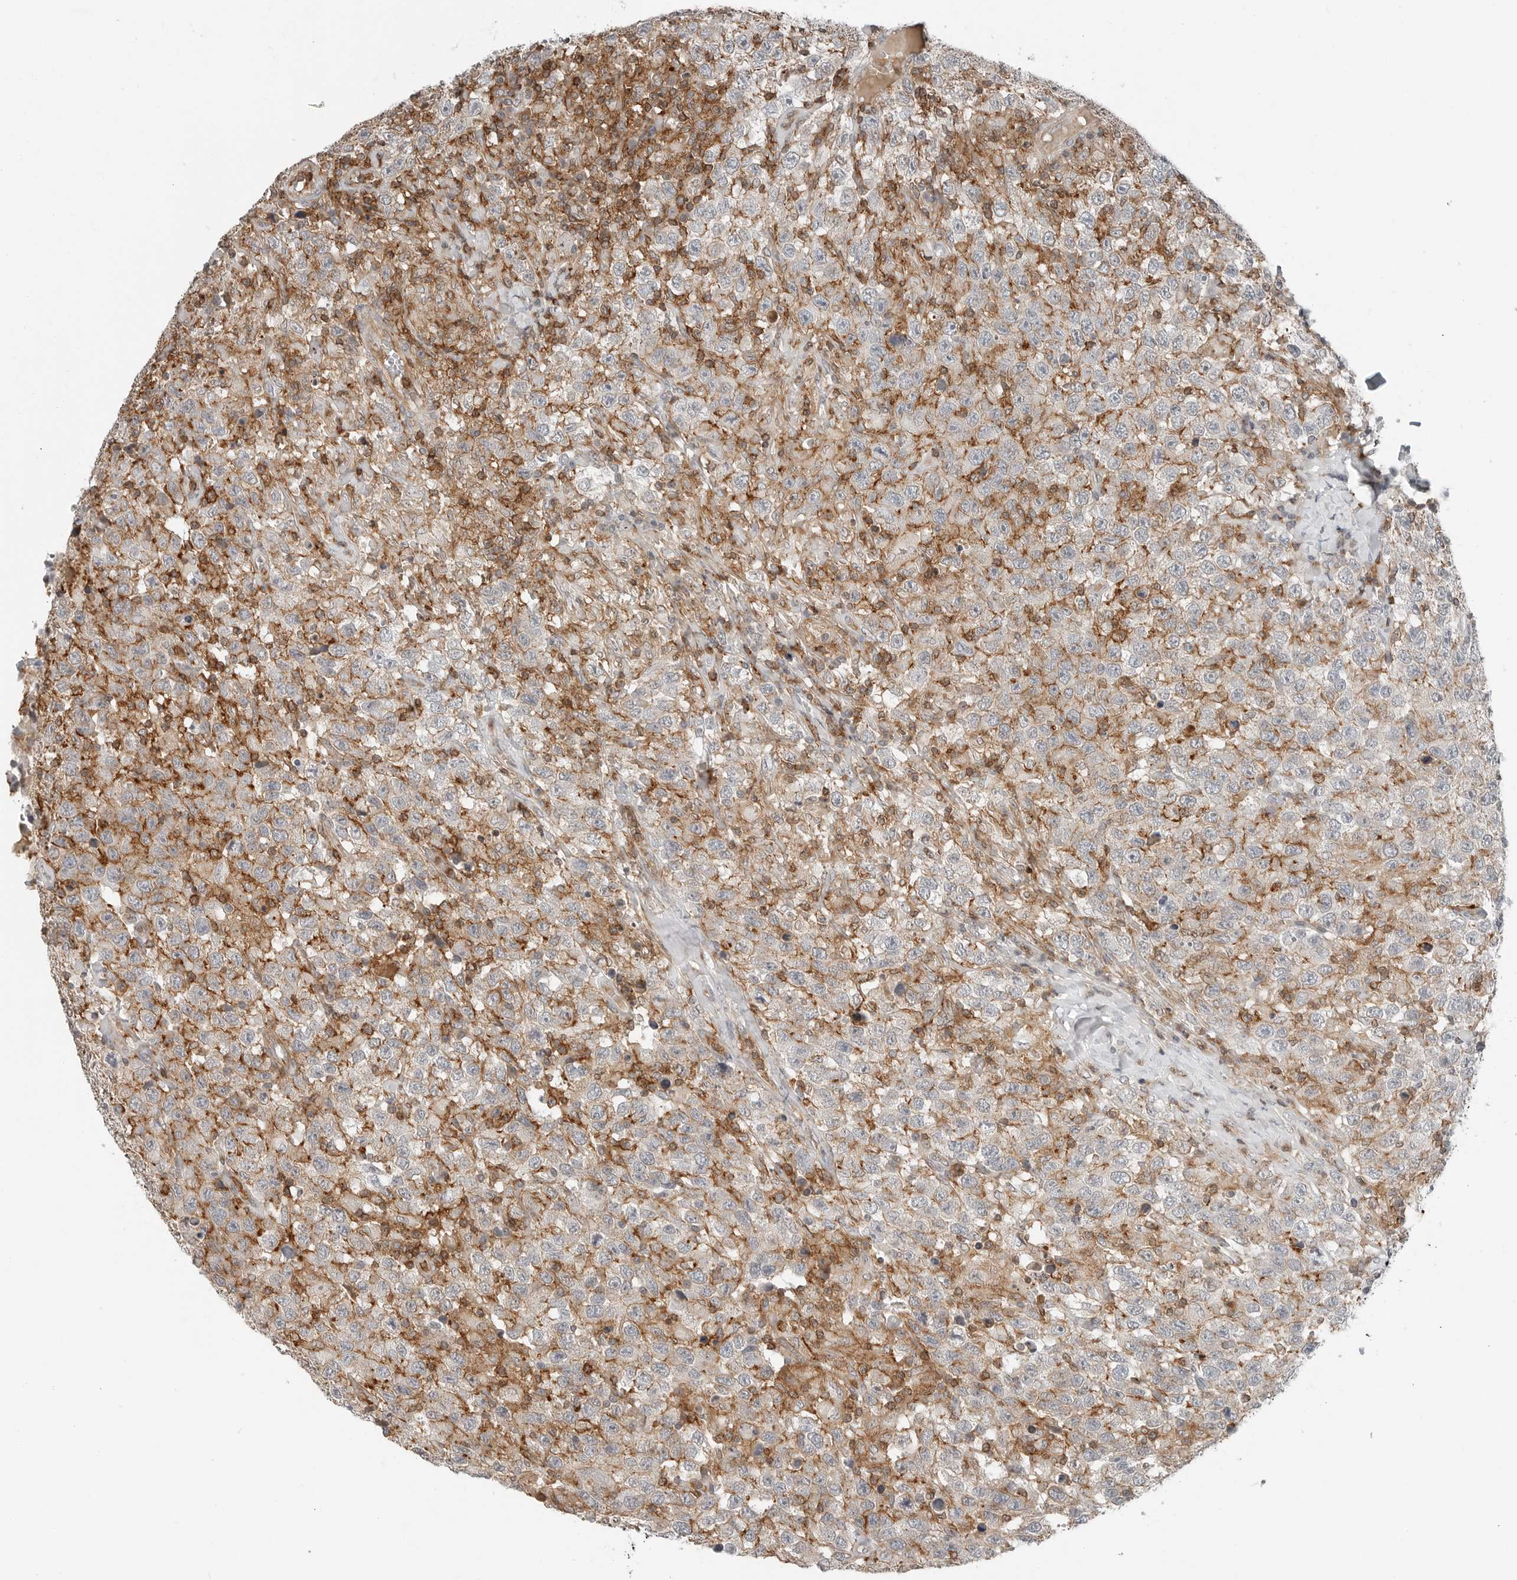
{"staining": {"intensity": "moderate", "quantity": "<25%", "location": "cytoplasmic/membranous"}, "tissue": "testis cancer", "cell_type": "Tumor cells", "image_type": "cancer", "snomed": [{"axis": "morphology", "description": "Seminoma, NOS"}, {"axis": "topography", "description": "Testis"}], "caption": "A high-resolution photomicrograph shows IHC staining of testis seminoma, which exhibits moderate cytoplasmic/membranous positivity in about <25% of tumor cells. Using DAB (brown) and hematoxylin (blue) stains, captured at high magnification using brightfield microscopy.", "gene": "LEFTY2", "patient": {"sex": "male", "age": 41}}